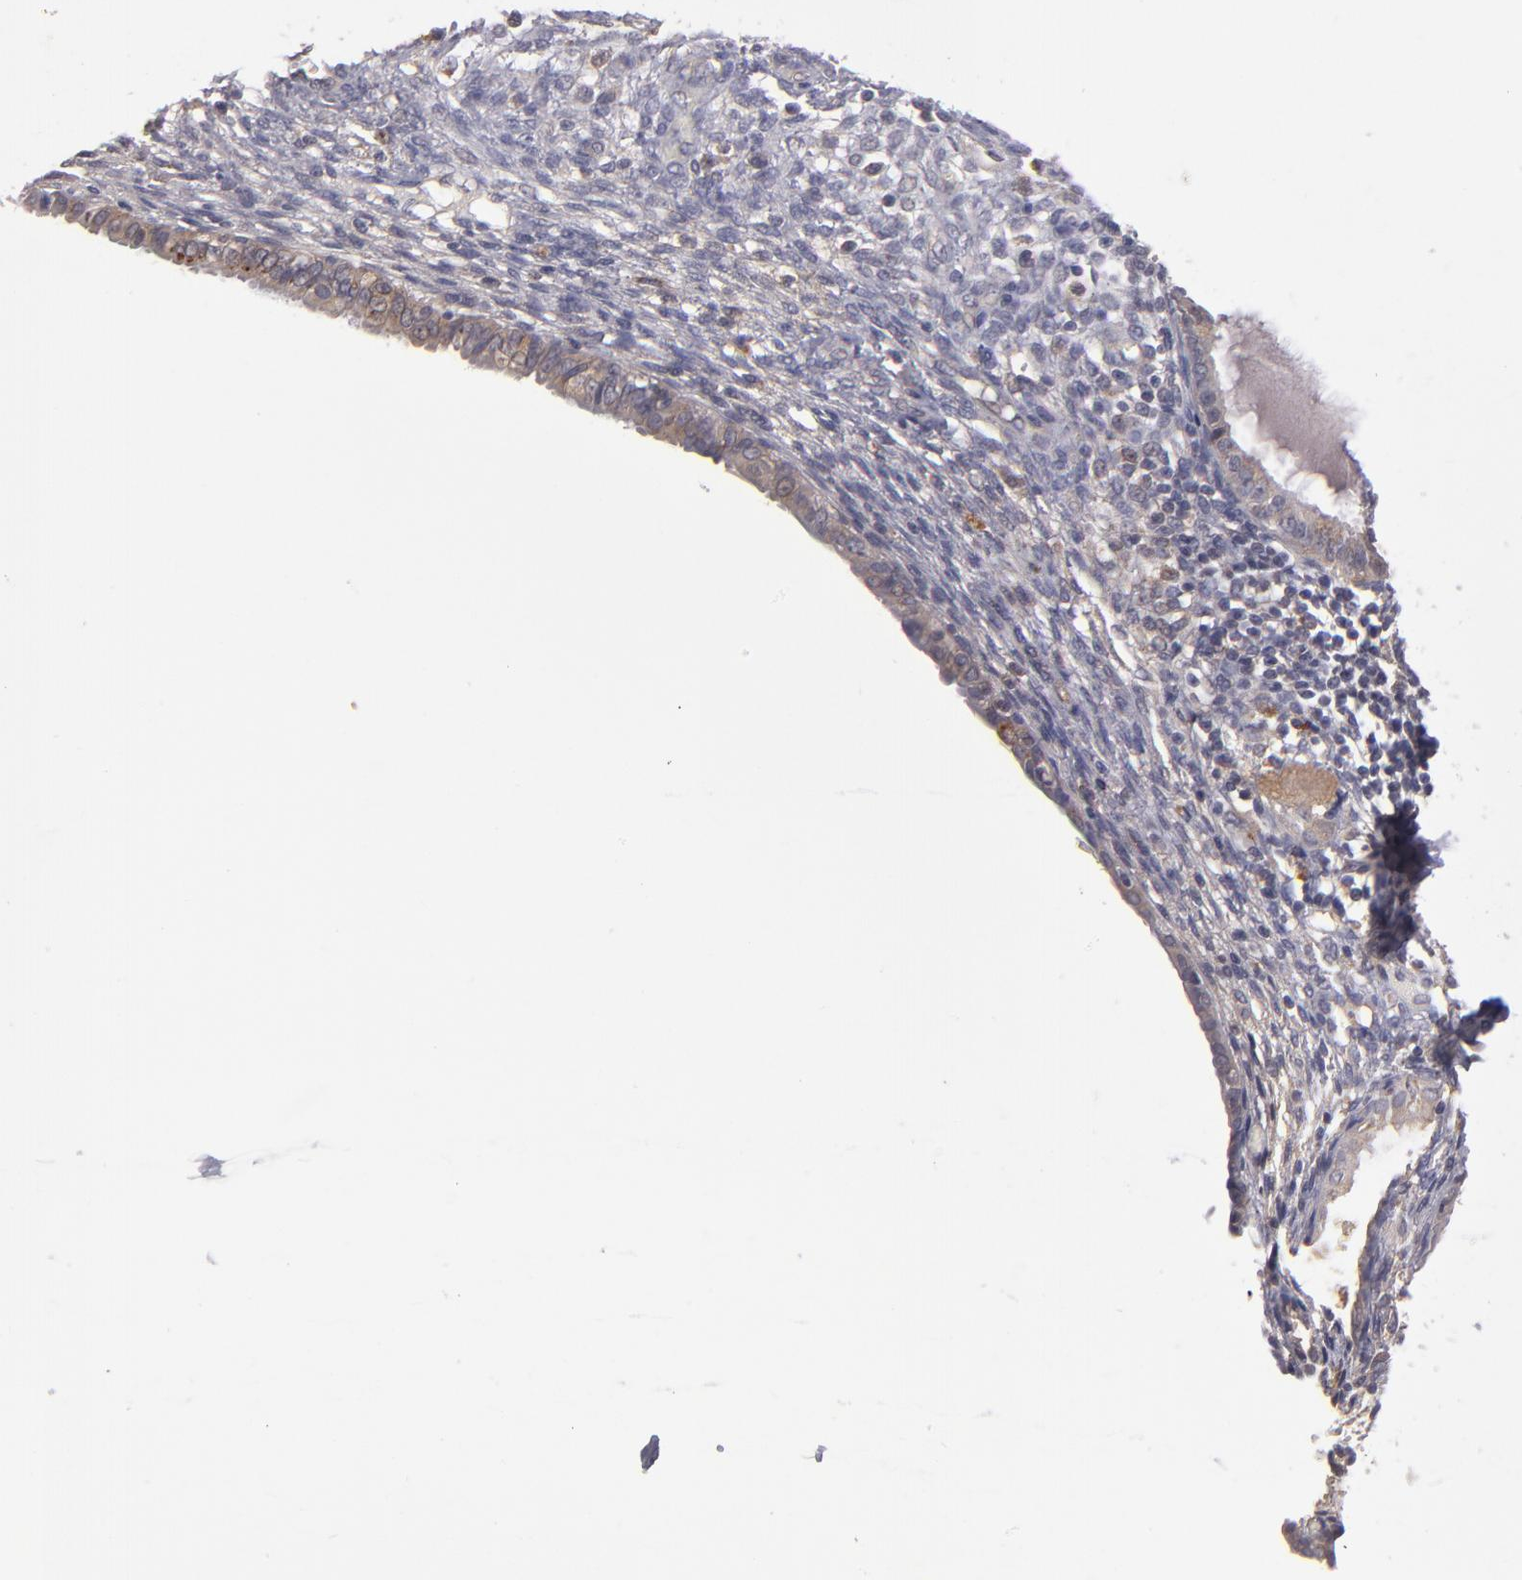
{"staining": {"intensity": "weak", "quantity": "<25%", "location": "cytoplasmic/membranous"}, "tissue": "endometrium", "cell_type": "Cells in endometrial stroma", "image_type": "normal", "snomed": [{"axis": "morphology", "description": "Normal tissue, NOS"}, {"axis": "topography", "description": "Endometrium"}], "caption": "A high-resolution photomicrograph shows immunohistochemistry (IHC) staining of benign endometrium, which exhibits no significant expression in cells in endometrial stroma.", "gene": "CTSO", "patient": {"sex": "female", "age": 72}}